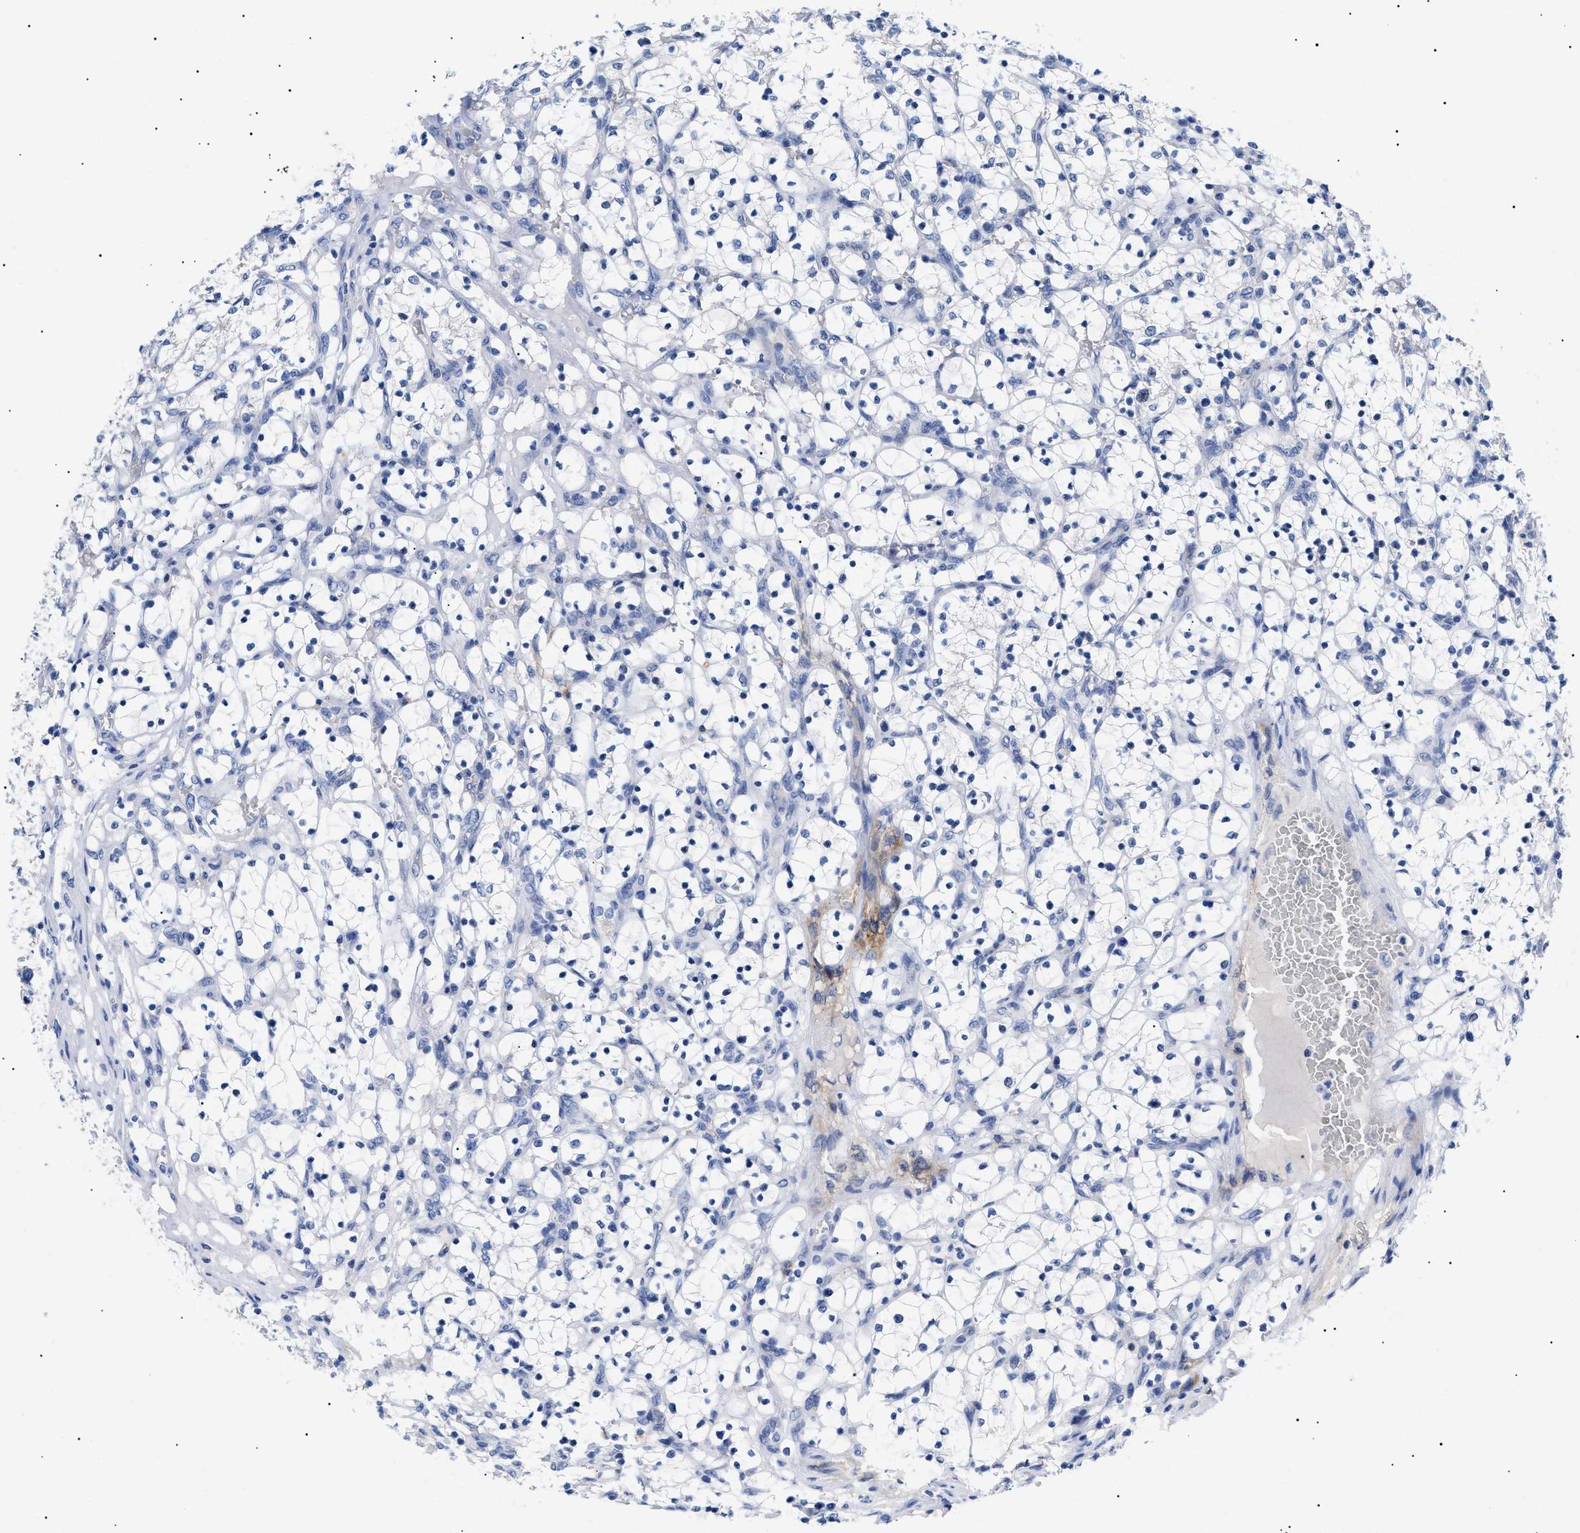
{"staining": {"intensity": "negative", "quantity": "none", "location": "none"}, "tissue": "renal cancer", "cell_type": "Tumor cells", "image_type": "cancer", "snomed": [{"axis": "morphology", "description": "Adenocarcinoma, NOS"}, {"axis": "topography", "description": "Kidney"}], "caption": "Renal cancer (adenocarcinoma) was stained to show a protein in brown. There is no significant positivity in tumor cells.", "gene": "ACKR1", "patient": {"sex": "female", "age": 69}}